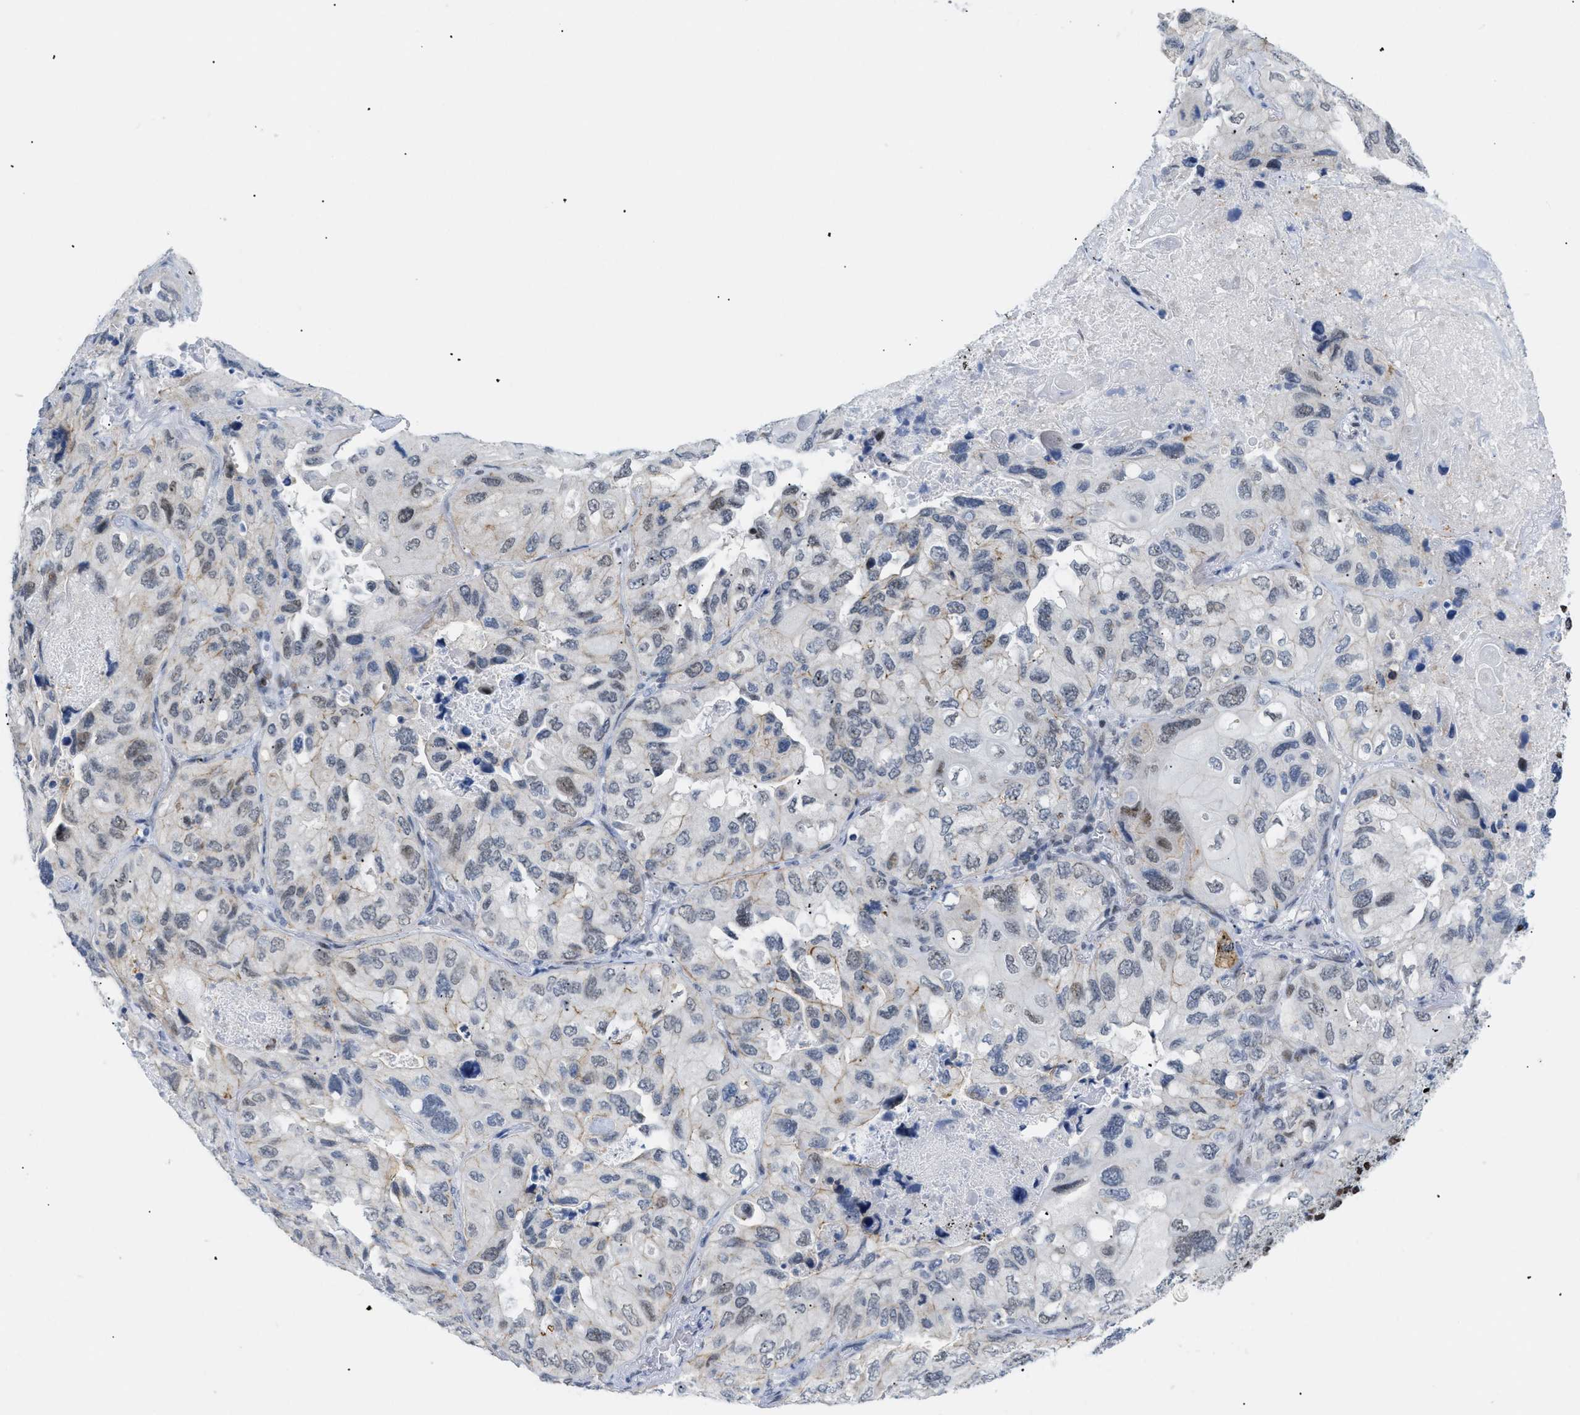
{"staining": {"intensity": "weak", "quantity": "<25%", "location": "nuclear"}, "tissue": "lung cancer", "cell_type": "Tumor cells", "image_type": "cancer", "snomed": [{"axis": "morphology", "description": "Squamous cell carcinoma, NOS"}, {"axis": "topography", "description": "Lung"}], "caption": "DAB immunohistochemical staining of human lung cancer (squamous cell carcinoma) exhibits no significant expression in tumor cells.", "gene": "MED1", "patient": {"sex": "female", "age": 73}}